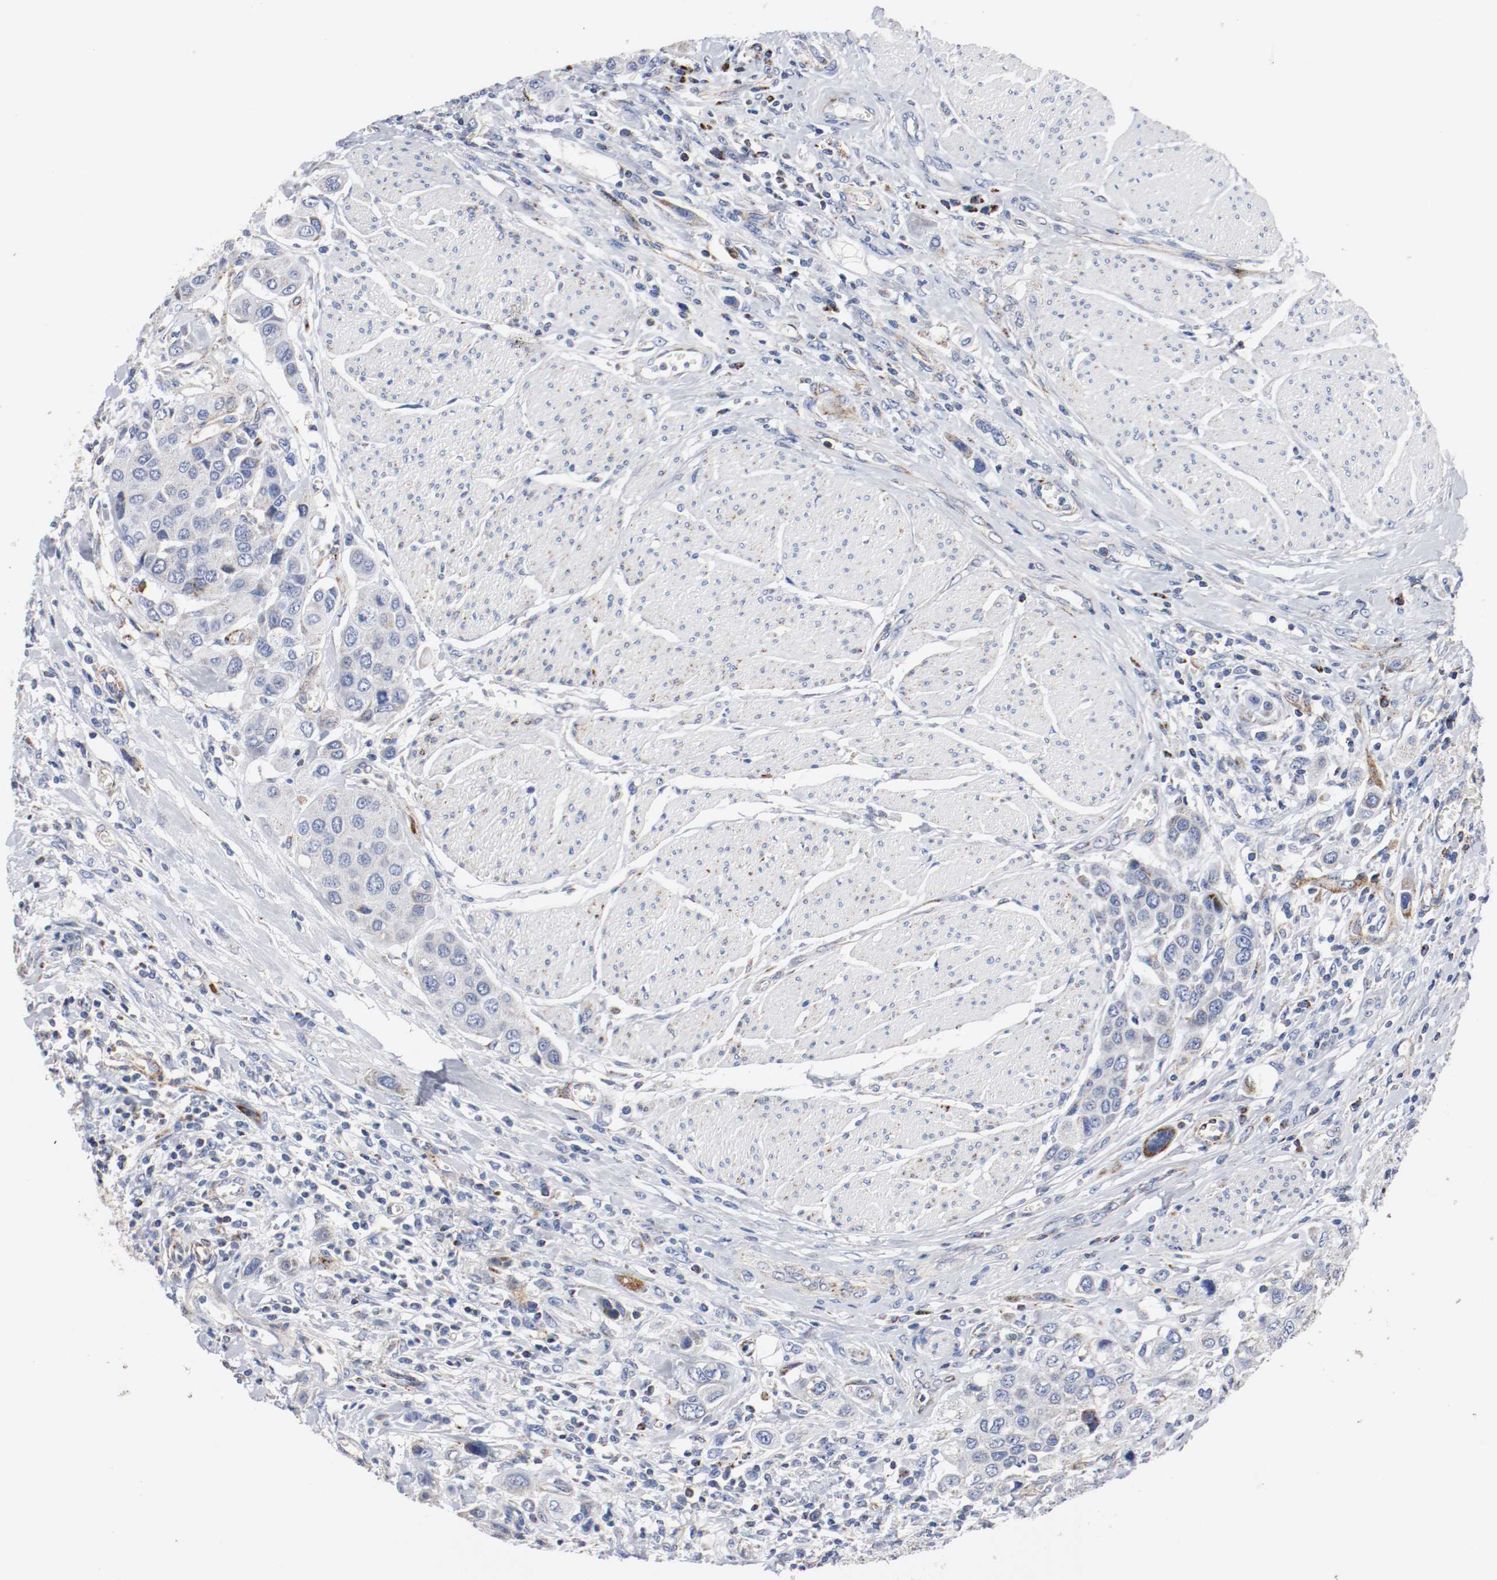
{"staining": {"intensity": "negative", "quantity": "none", "location": "none"}, "tissue": "urothelial cancer", "cell_type": "Tumor cells", "image_type": "cancer", "snomed": [{"axis": "morphology", "description": "Urothelial carcinoma, High grade"}, {"axis": "topography", "description": "Urinary bladder"}], "caption": "Protein analysis of urothelial cancer exhibits no significant positivity in tumor cells. The staining is performed using DAB (3,3'-diaminobenzidine) brown chromogen with nuclei counter-stained in using hematoxylin.", "gene": "TUBD1", "patient": {"sex": "male", "age": 50}}